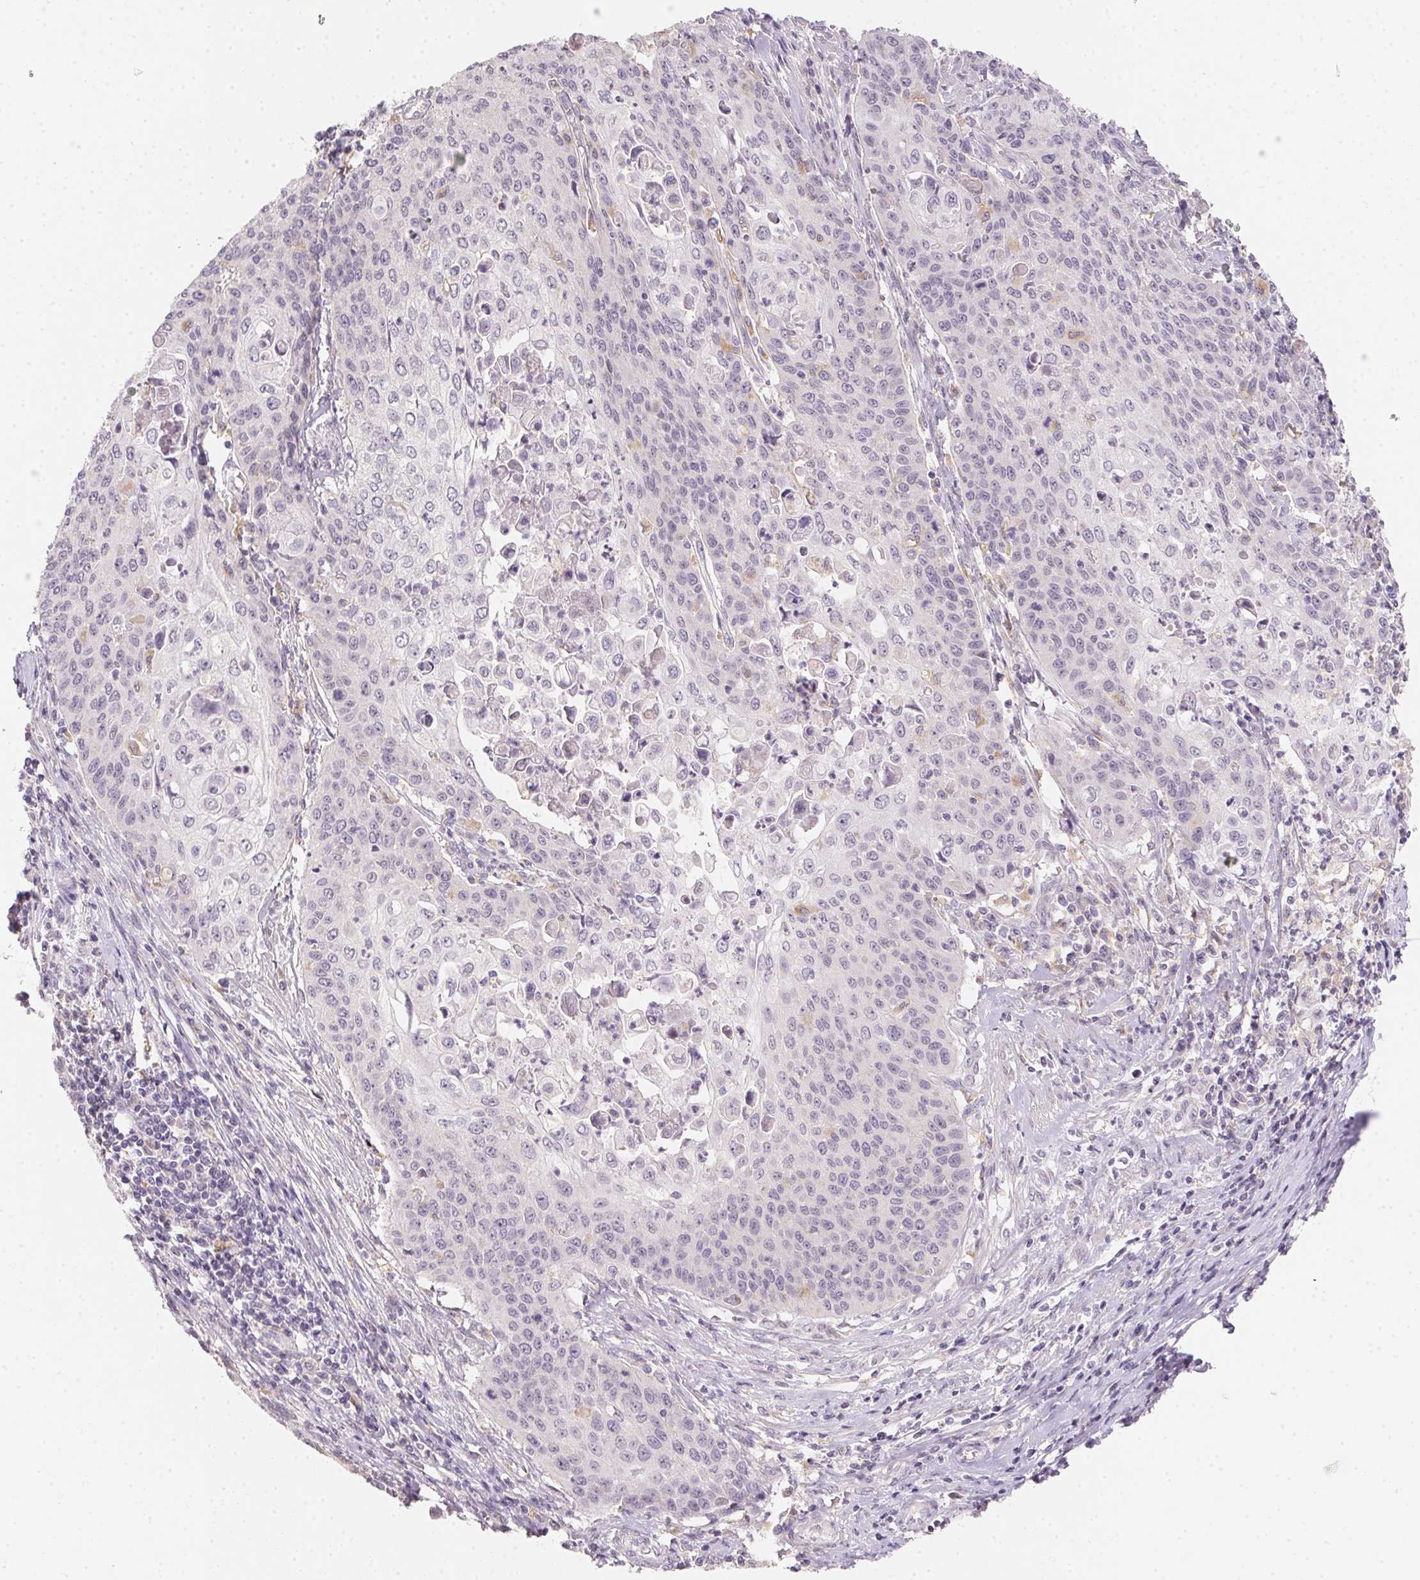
{"staining": {"intensity": "negative", "quantity": "none", "location": "none"}, "tissue": "cervical cancer", "cell_type": "Tumor cells", "image_type": "cancer", "snomed": [{"axis": "morphology", "description": "Squamous cell carcinoma, NOS"}, {"axis": "topography", "description": "Cervix"}], "caption": "Tumor cells show no significant staining in squamous cell carcinoma (cervical).", "gene": "SLC6A18", "patient": {"sex": "female", "age": 65}}